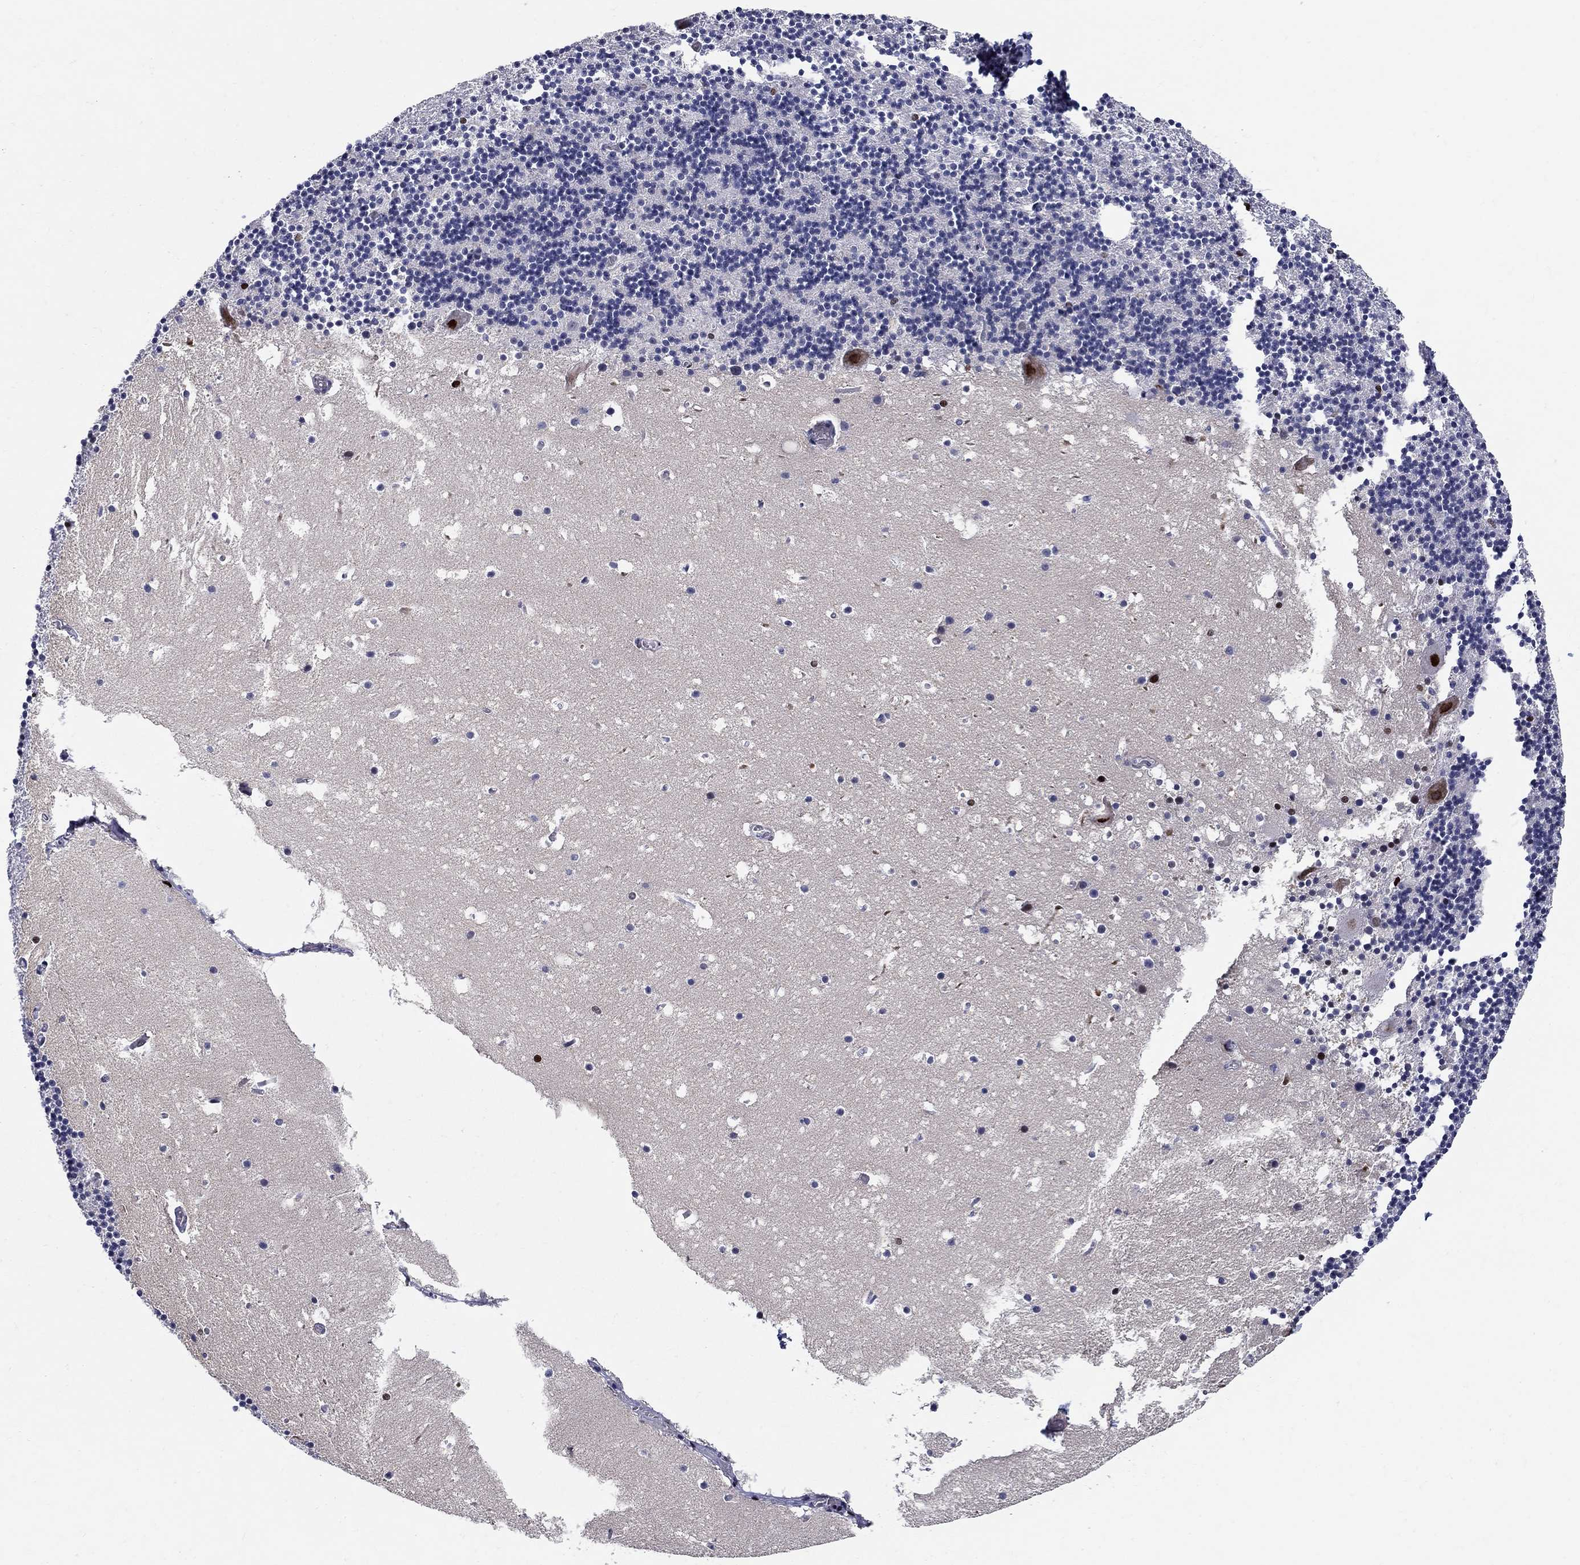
{"staining": {"intensity": "strong", "quantity": "<25%", "location": "nuclear"}, "tissue": "cerebellum", "cell_type": "Cells in granular layer", "image_type": "normal", "snomed": [{"axis": "morphology", "description": "Normal tissue, NOS"}, {"axis": "topography", "description": "Cerebellum"}], "caption": "A histopathology image showing strong nuclear staining in approximately <25% of cells in granular layer in normal cerebellum, as visualized by brown immunohistochemical staining.", "gene": "RAPGEF5", "patient": {"sex": "male", "age": 37}}